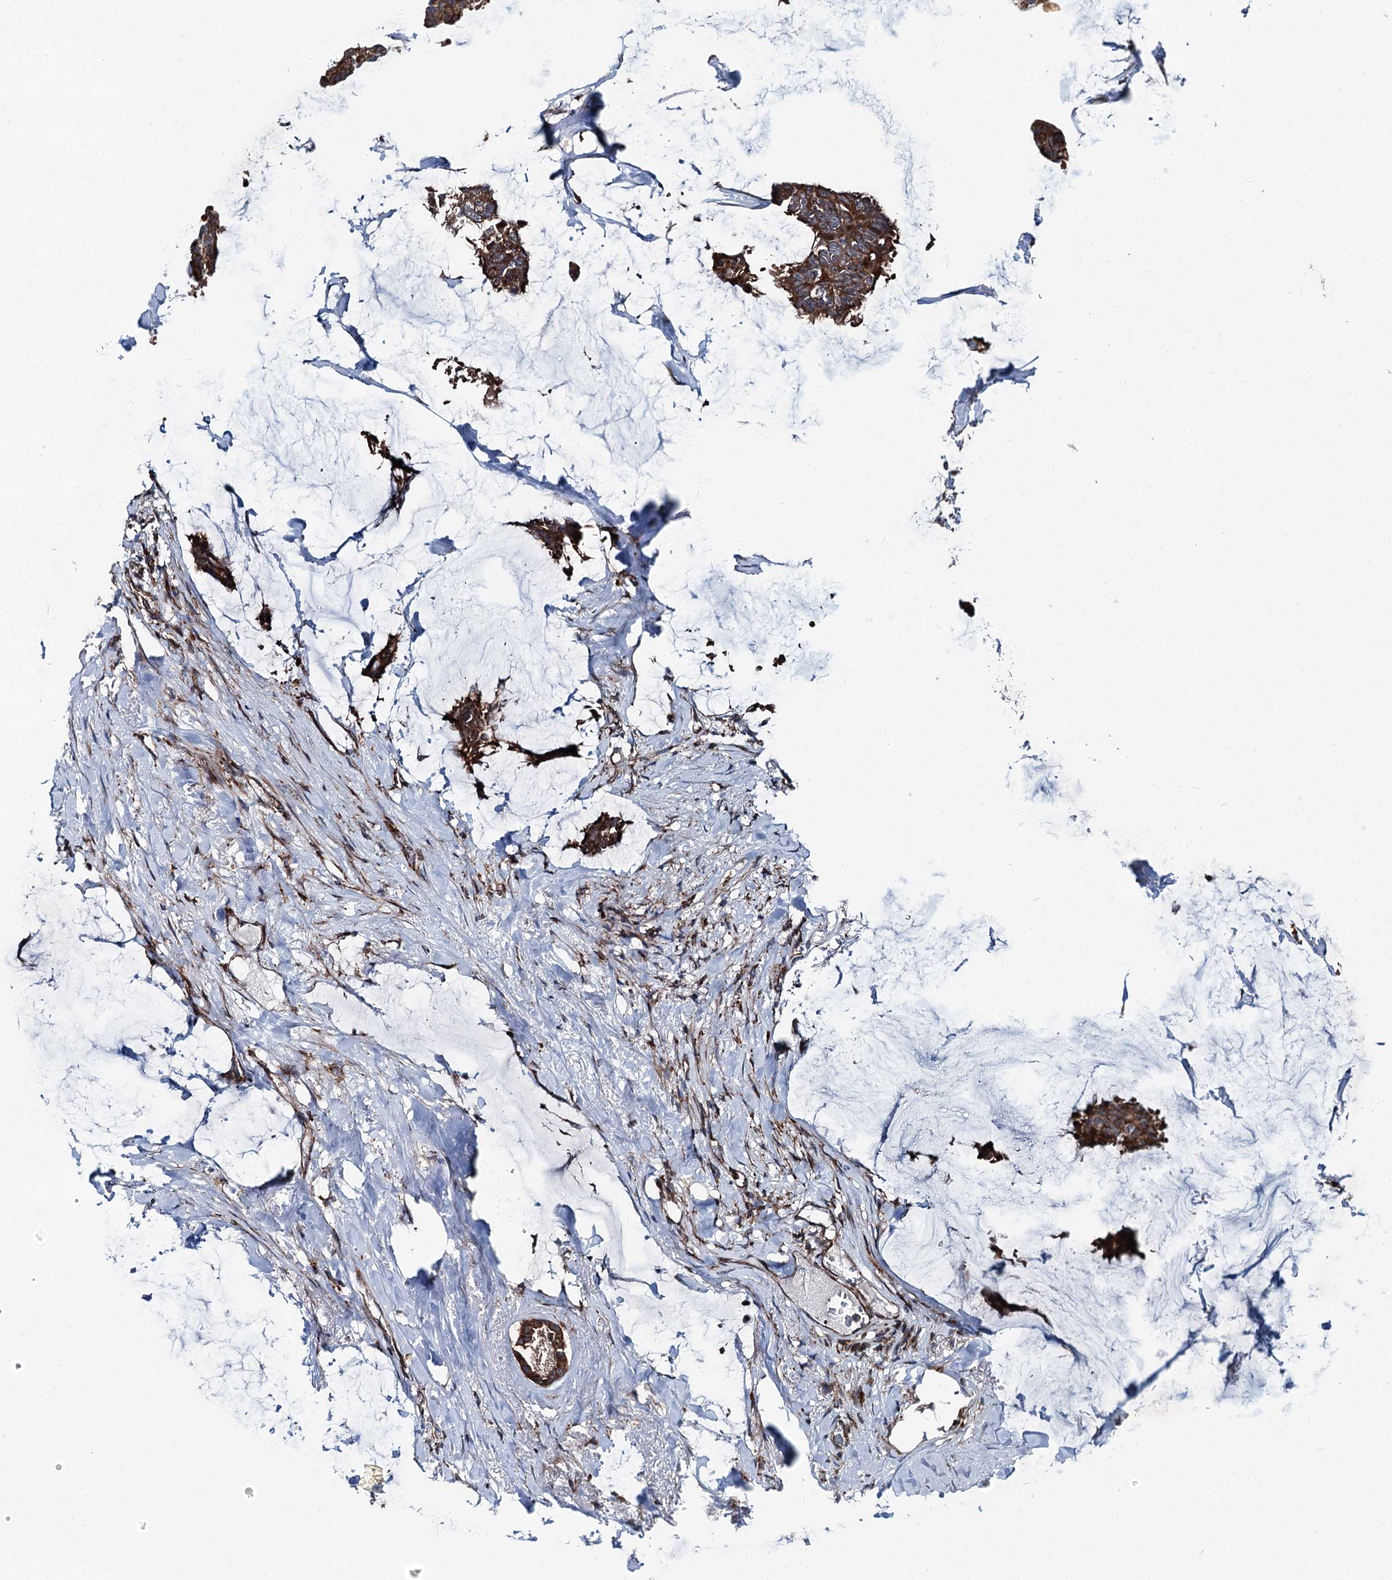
{"staining": {"intensity": "strong", "quantity": ">75%", "location": "cytoplasmic/membranous"}, "tissue": "breast cancer", "cell_type": "Tumor cells", "image_type": "cancer", "snomed": [{"axis": "morphology", "description": "Duct carcinoma"}, {"axis": "topography", "description": "Breast"}], "caption": "The photomicrograph reveals a brown stain indicating the presence of a protein in the cytoplasmic/membranous of tumor cells in breast invasive ductal carcinoma. (brown staining indicates protein expression, while blue staining denotes nuclei).", "gene": "POLR1D", "patient": {"sex": "female", "age": 93}}